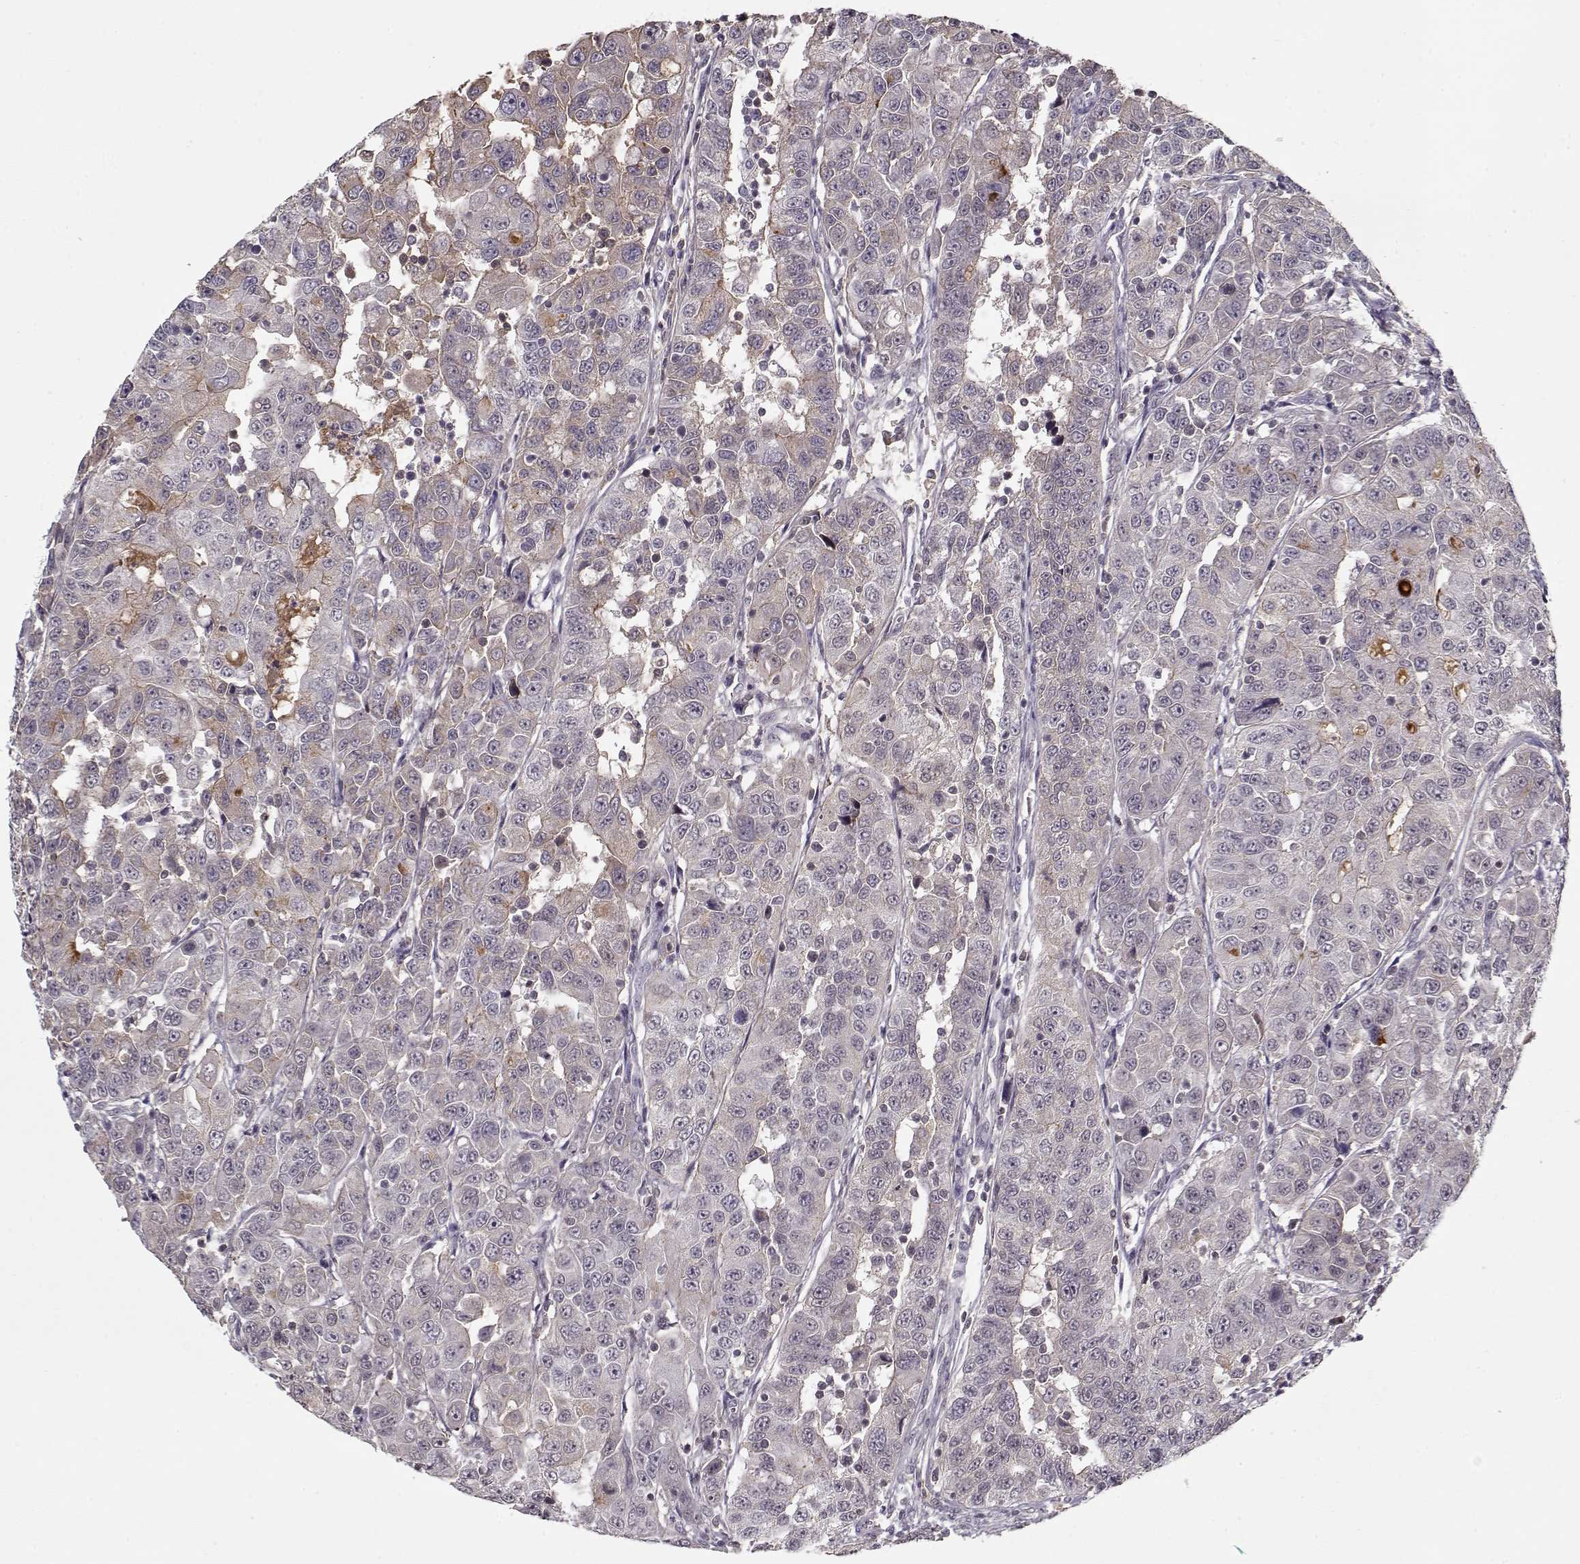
{"staining": {"intensity": "weak", "quantity": "<25%", "location": "cytoplasmic/membranous"}, "tissue": "urothelial cancer", "cell_type": "Tumor cells", "image_type": "cancer", "snomed": [{"axis": "morphology", "description": "Urothelial carcinoma, NOS"}, {"axis": "morphology", "description": "Urothelial carcinoma, High grade"}, {"axis": "topography", "description": "Urinary bladder"}], "caption": "Human urothelial cancer stained for a protein using IHC displays no staining in tumor cells.", "gene": "AFM", "patient": {"sex": "female", "age": 73}}